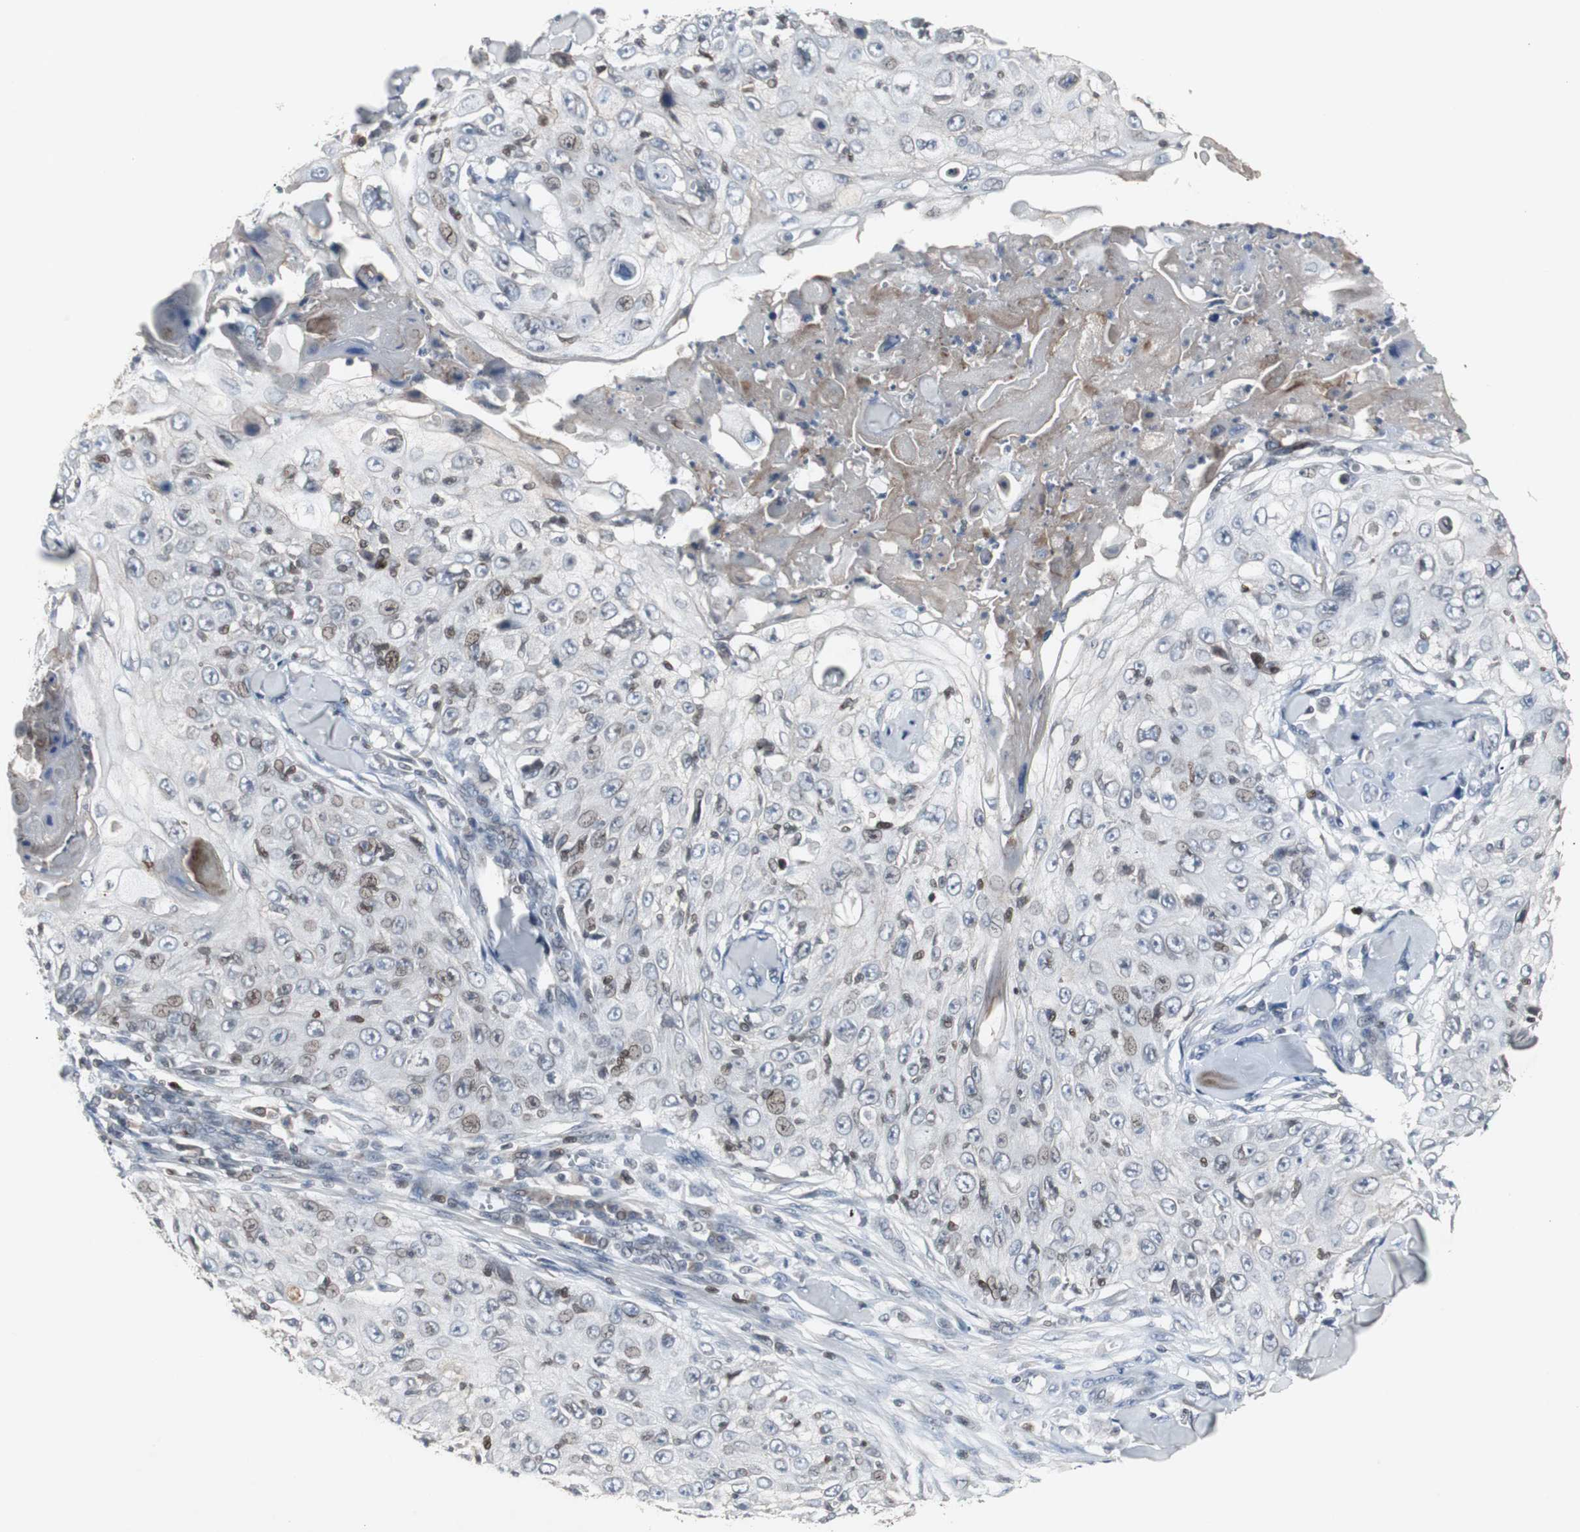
{"staining": {"intensity": "moderate", "quantity": "<25%", "location": "nuclear"}, "tissue": "skin cancer", "cell_type": "Tumor cells", "image_type": "cancer", "snomed": [{"axis": "morphology", "description": "Squamous cell carcinoma, NOS"}, {"axis": "topography", "description": "Skin"}], "caption": "A low amount of moderate nuclear positivity is appreciated in approximately <25% of tumor cells in squamous cell carcinoma (skin) tissue.", "gene": "ZNF396", "patient": {"sex": "male", "age": 86}}